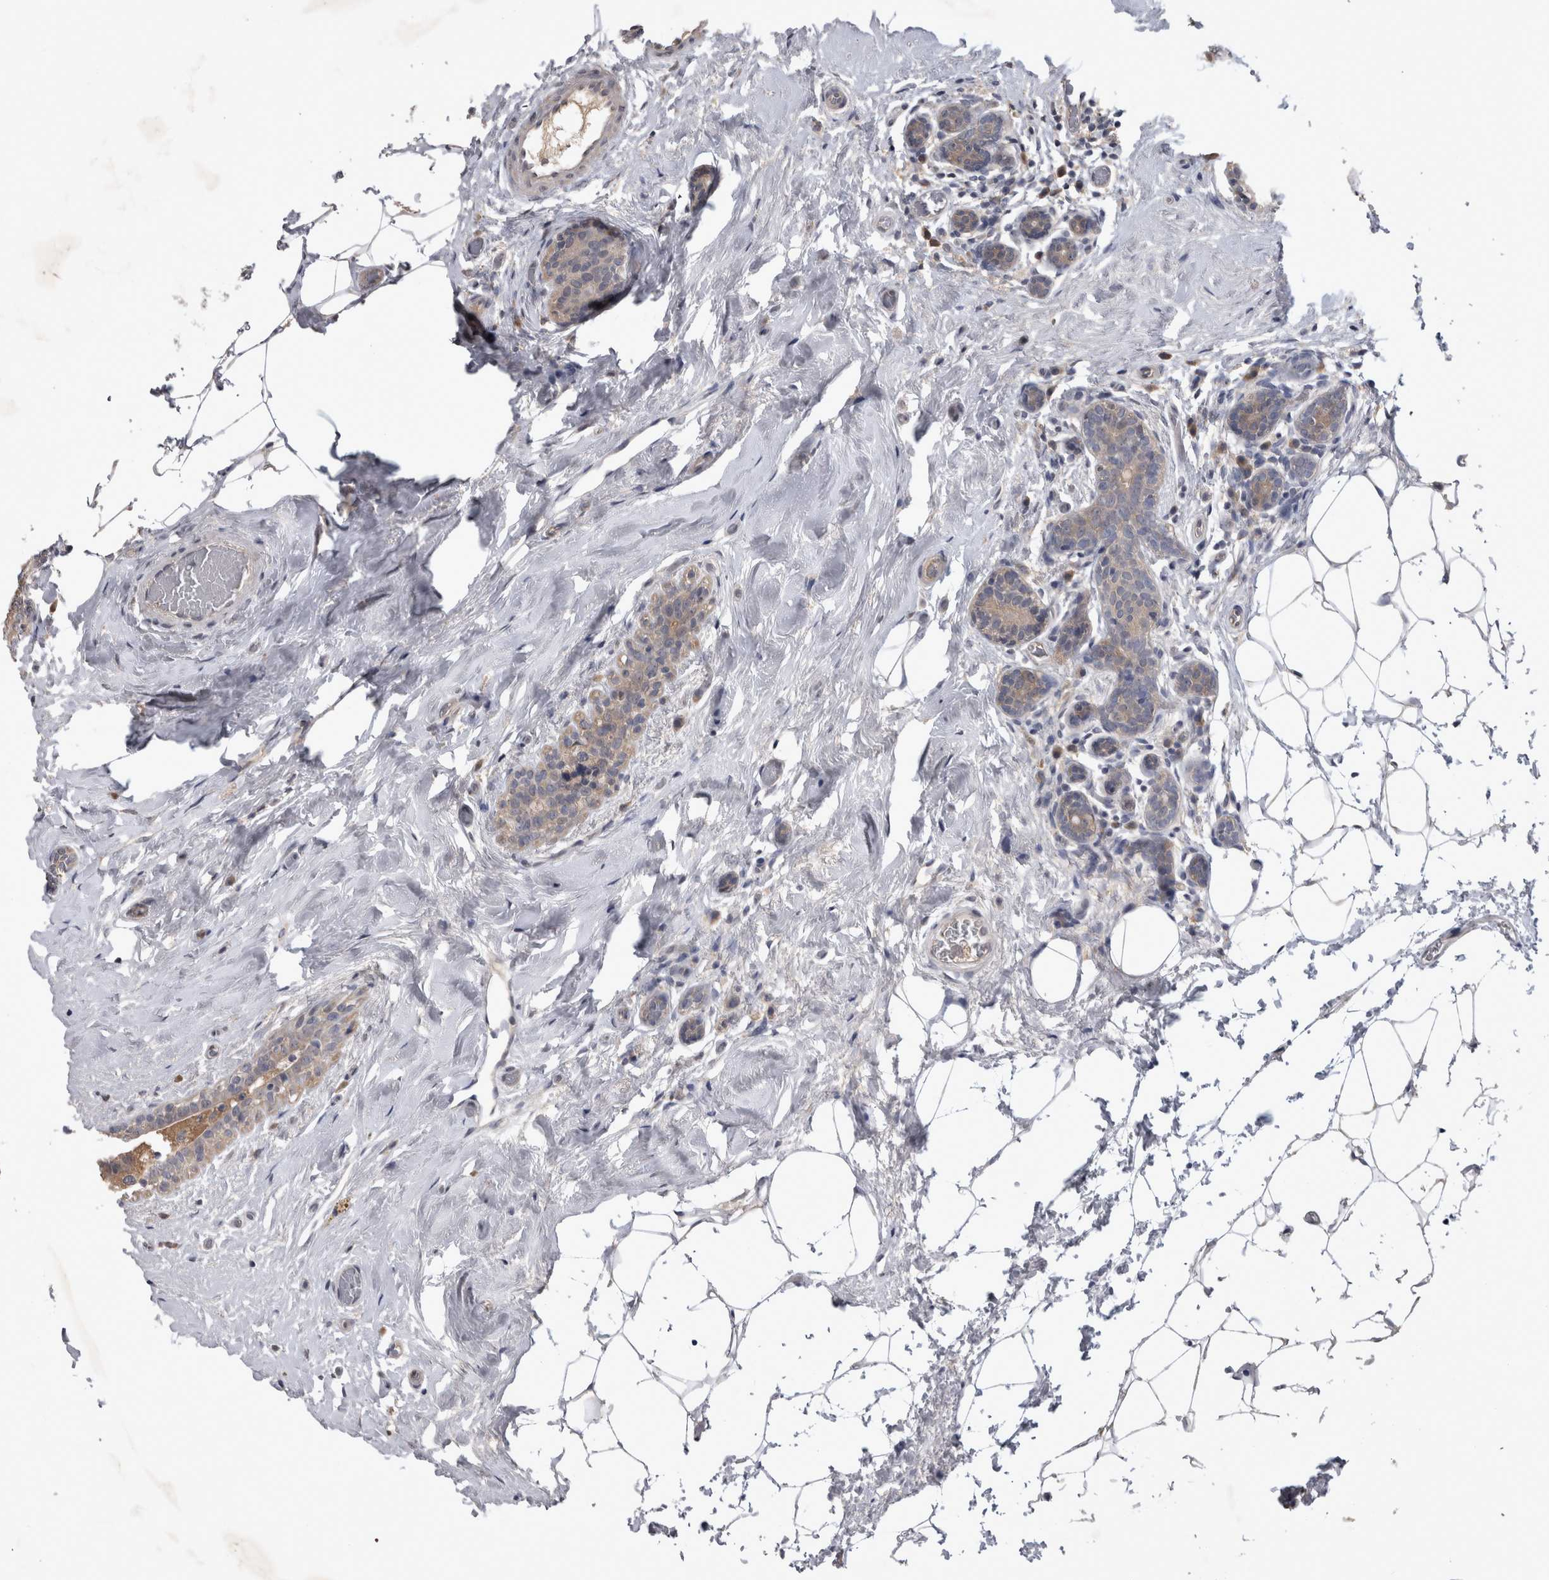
{"staining": {"intensity": "weak", "quantity": "25%-75%", "location": "cytoplasmic/membranous"}, "tissue": "breast cancer", "cell_type": "Tumor cells", "image_type": "cancer", "snomed": [{"axis": "morphology", "description": "Normal tissue, NOS"}, {"axis": "morphology", "description": "Duct carcinoma"}, {"axis": "topography", "description": "Breast"}], "caption": "IHC of human breast cancer exhibits low levels of weak cytoplasmic/membranous staining in about 25%-75% of tumor cells.", "gene": "ZNF114", "patient": {"sex": "female", "age": 43}}